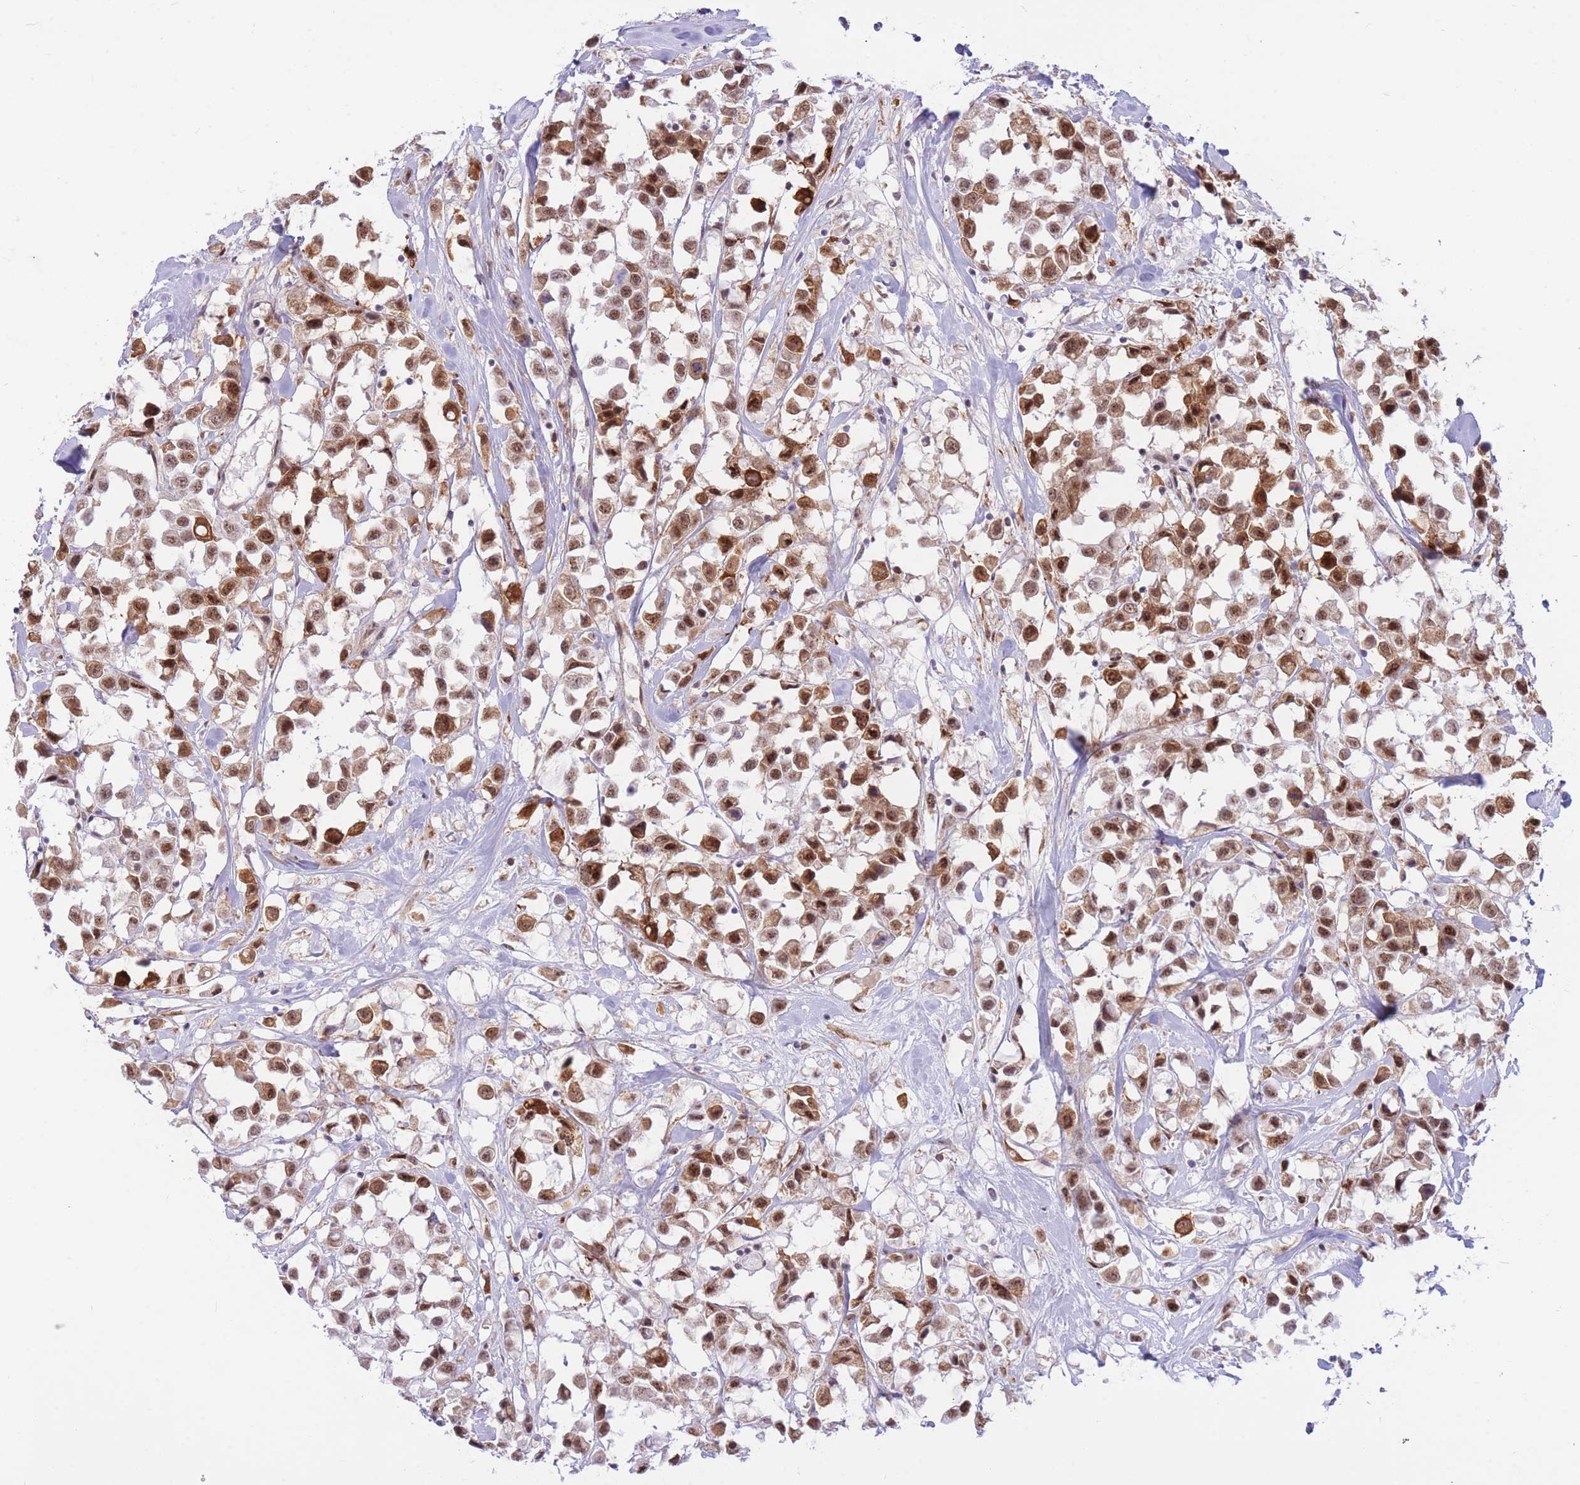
{"staining": {"intensity": "moderate", "quantity": ">75%", "location": "cytoplasmic/membranous,nuclear"}, "tissue": "breast cancer", "cell_type": "Tumor cells", "image_type": "cancer", "snomed": [{"axis": "morphology", "description": "Duct carcinoma"}, {"axis": "topography", "description": "Breast"}], "caption": "Moderate cytoplasmic/membranous and nuclear expression is appreciated in about >75% of tumor cells in breast intraductal carcinoma.", "gene": "CYP2B6", "patient": {"sex": "female", "age": 61}}